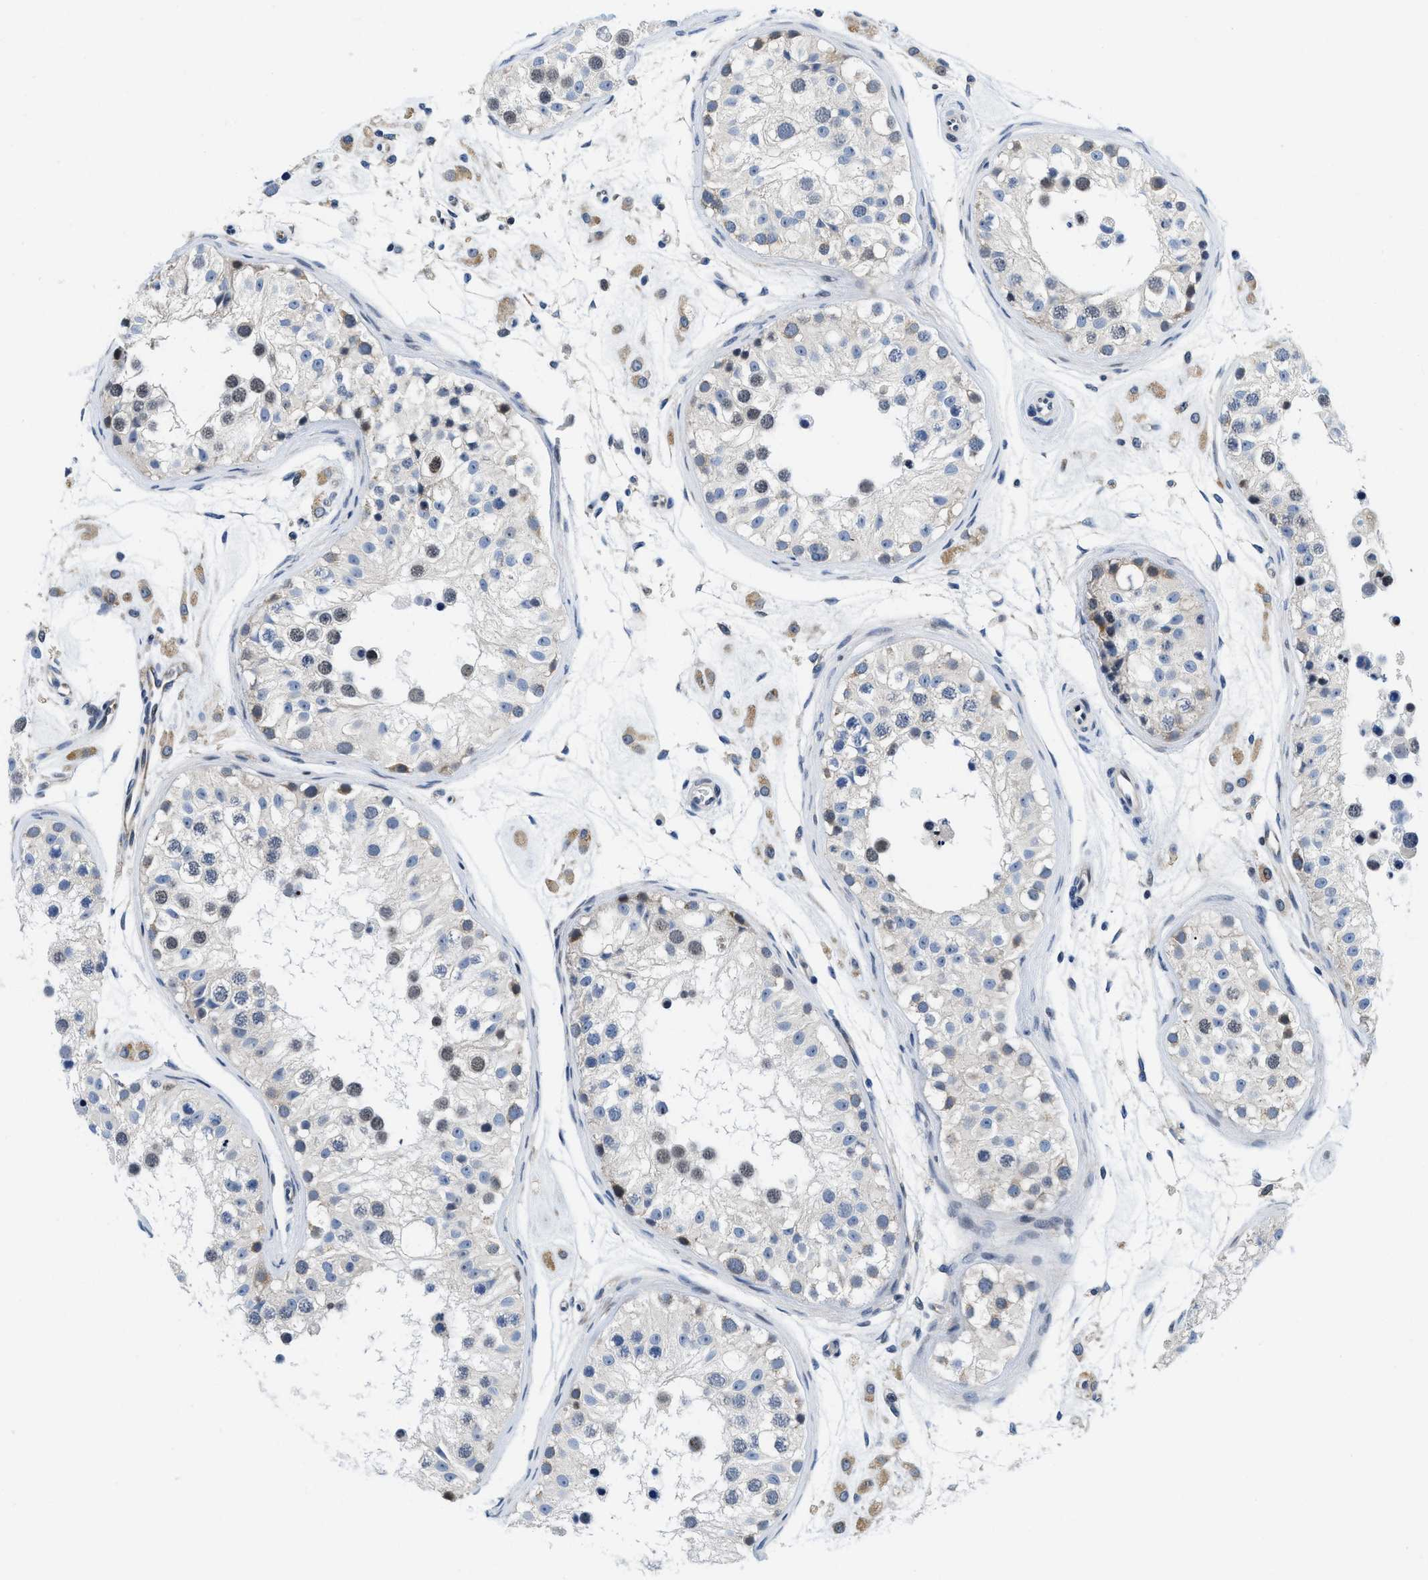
{"staining": {"intensity": "moderate", "quantity": "<25%", "location": "cytoplasmic/membranous,nuclear"}, "tissue": "testis", "cell_type": "Cells in seminiferous ducts", "image_type": "normal", "snomed": [{"axis": "morphology", "description": "Normal tissue, NOS"}, {"axis": "morphology", "description": "Adenocarcinoma, metastatic, NOS"}, {"axis": "topography", "description": "Testis"}], "caption": "Immunohistochemistry (IHC) staining of unremarkable testis, which shows low levels of moderate cytoplasmic/membranous,nuclear staining in about <25% of cells in seminiferous ducts indicating moderate cytoplasmic/membranous,nuclear protein expression. The staining was performed using DAB (brown) for protein detection and nuclei were counterstained in hematoxylin (blue).", "gene": "IKBKE", "patient": {"sex": "male", "age": 26}}